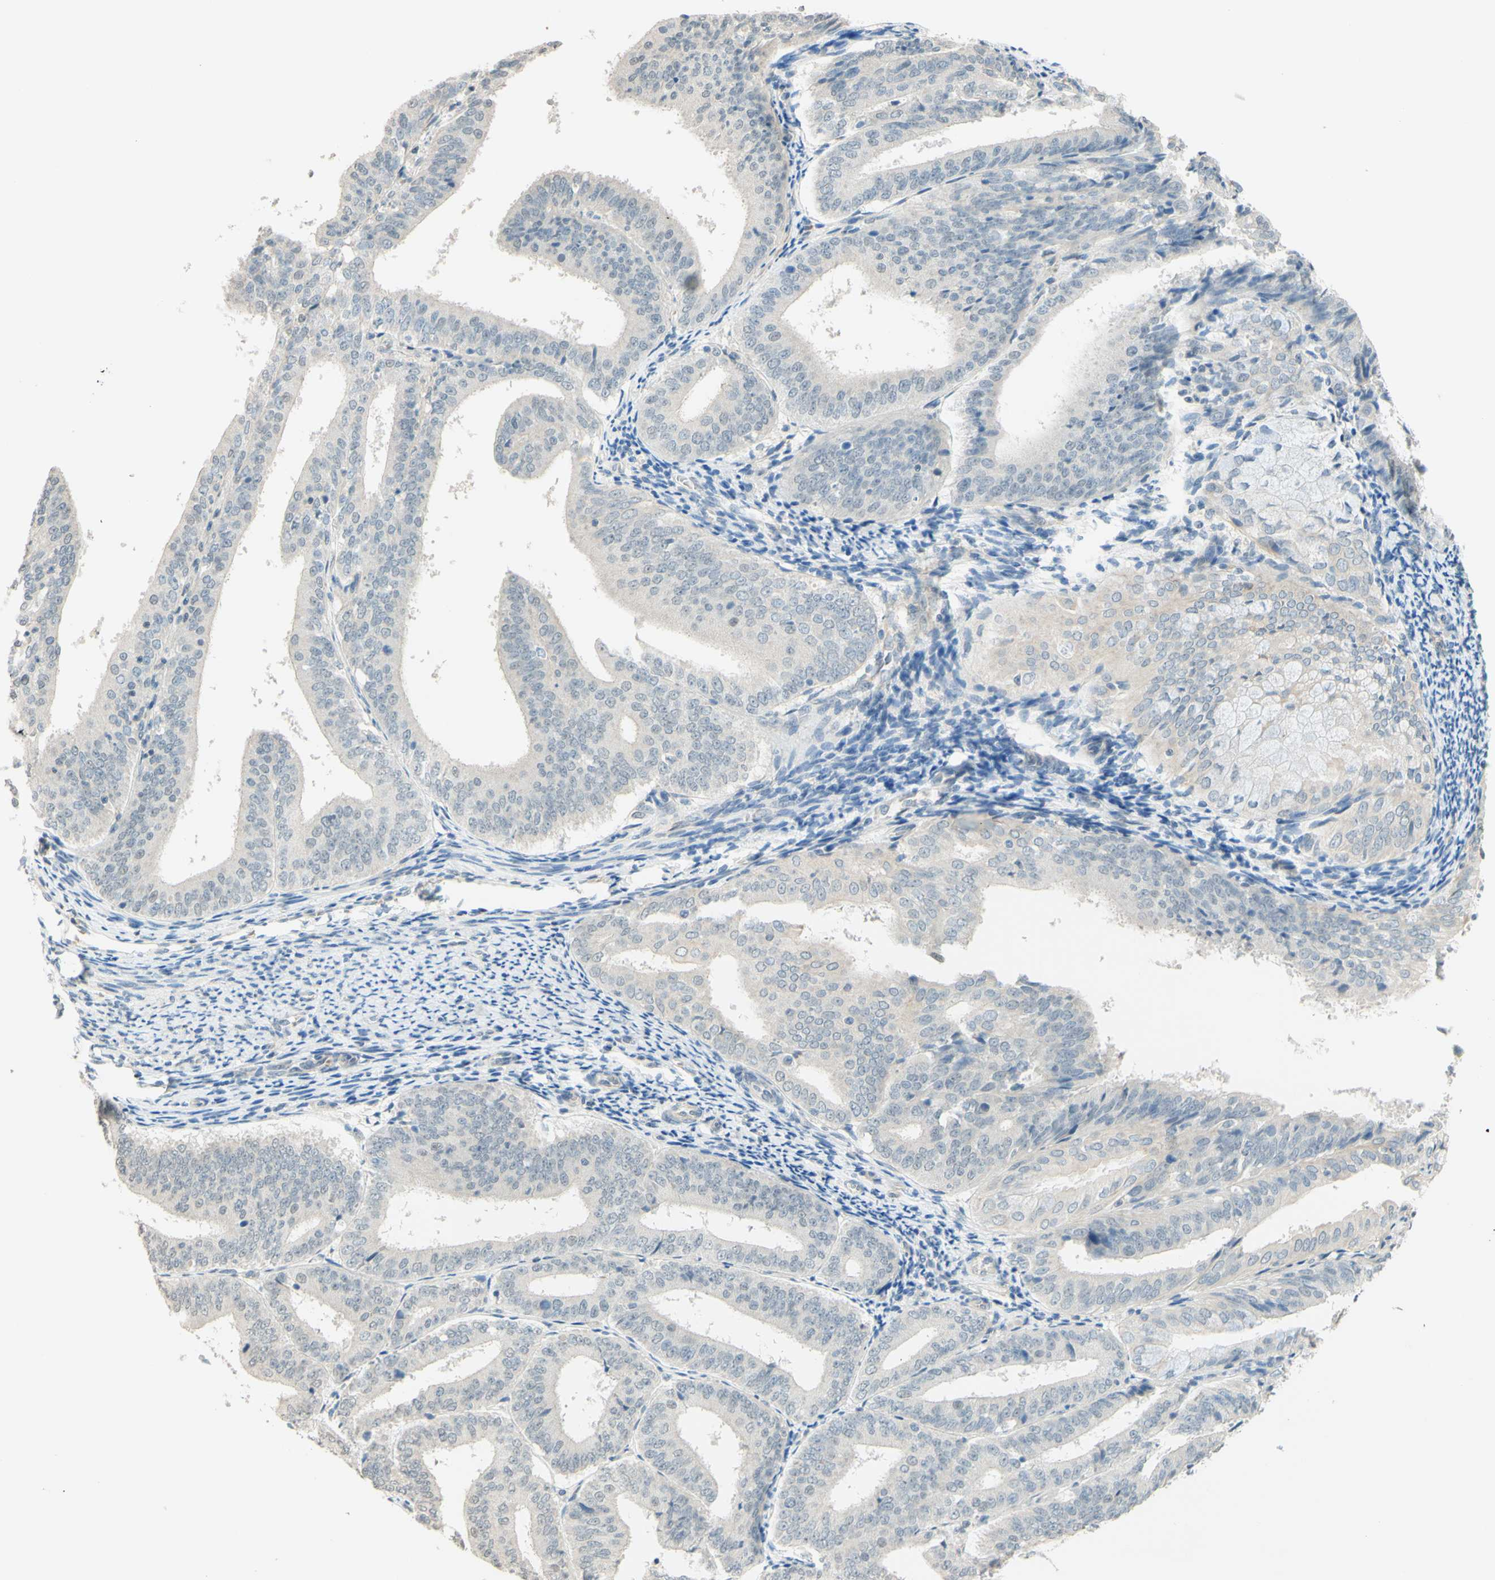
{"staining": {"intensity": "negative", "quantity": "none", "location": "none"}, "tissue": "endometrial cancer", "cell_type": "Tumor cells", "image_type": "cancer", "snomed": [{"axis": "morphology", "description": "Adenocarcinoma, NOS"}, {"axis": "topography", "description": "Endometrium"}], "caption": "The photomicrograph demonstrates no significant expression in tumor cells of endometrial cancer (adenocarcinoma). The staining is performed using DAB (3,3'-diaminobenzidine) brown chromogen with nuclei counter-stained in using hematoxylin.", "gene": "MAG", "patient": {"sex": "female", "age": 63}}